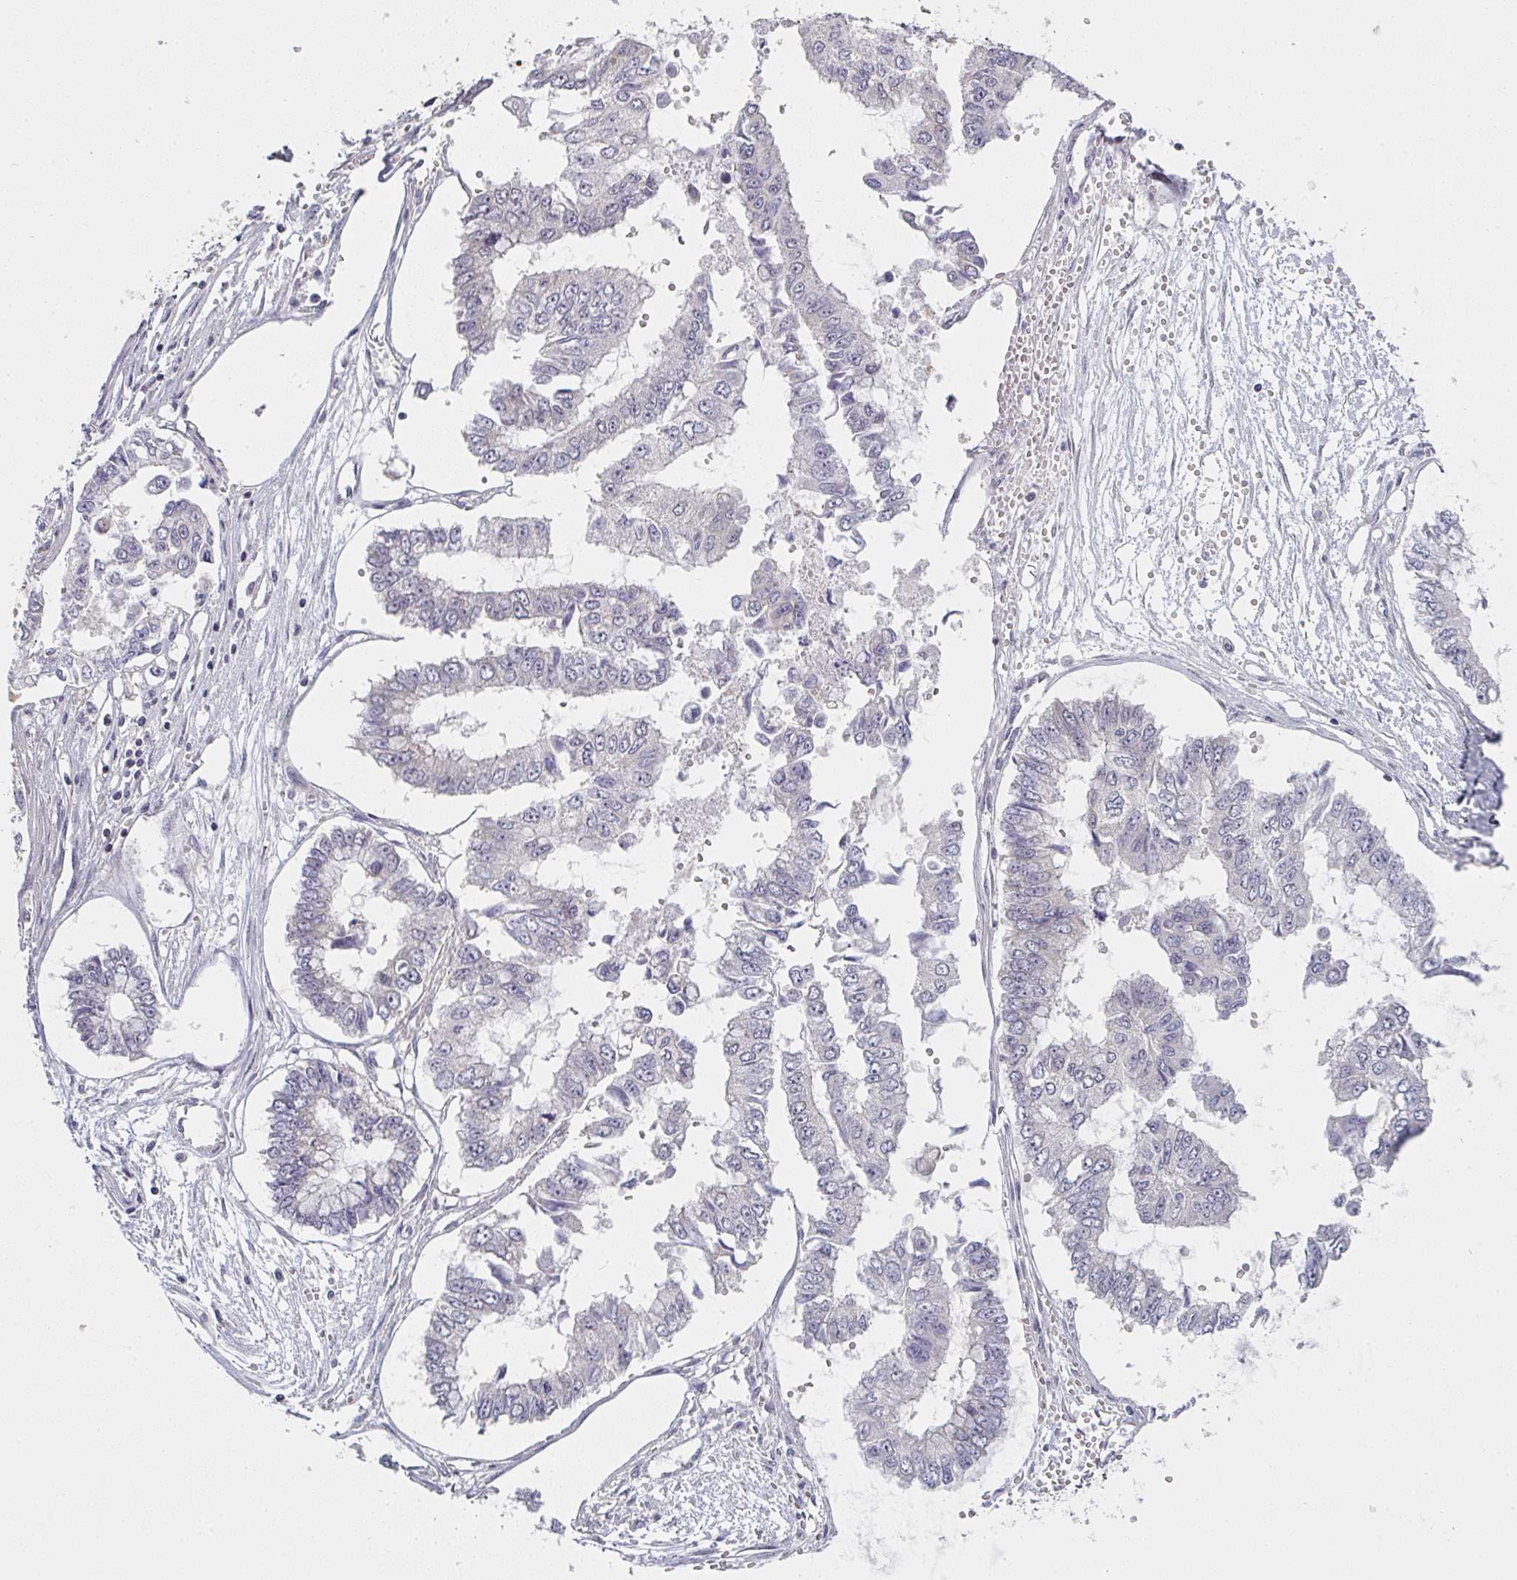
{"staining": {"intensity": "negative", "quantity": "none", "location": "none"}, "tissue": "ovarian cancer", "cell_type": "Tumor cells", "image_type": "cancer", "snomed": [{"axis": "morphology", "description": "Cystadenocarcinoma, mucinous, NOS"}, {"axis": "topography", "description": "Ovary"}], "caption": "Immunohistochemistry (IHC) photomicrograph of neoplastic tissue: ovarian cancer (mucinous cystadenocarcinoma) stained with DAB (3,3'-diaminobenzidine) exhibits no significant protein expression in tumor cells.", "gene": "RANGRF", "patient": {"sex": "female", "age": 72}}